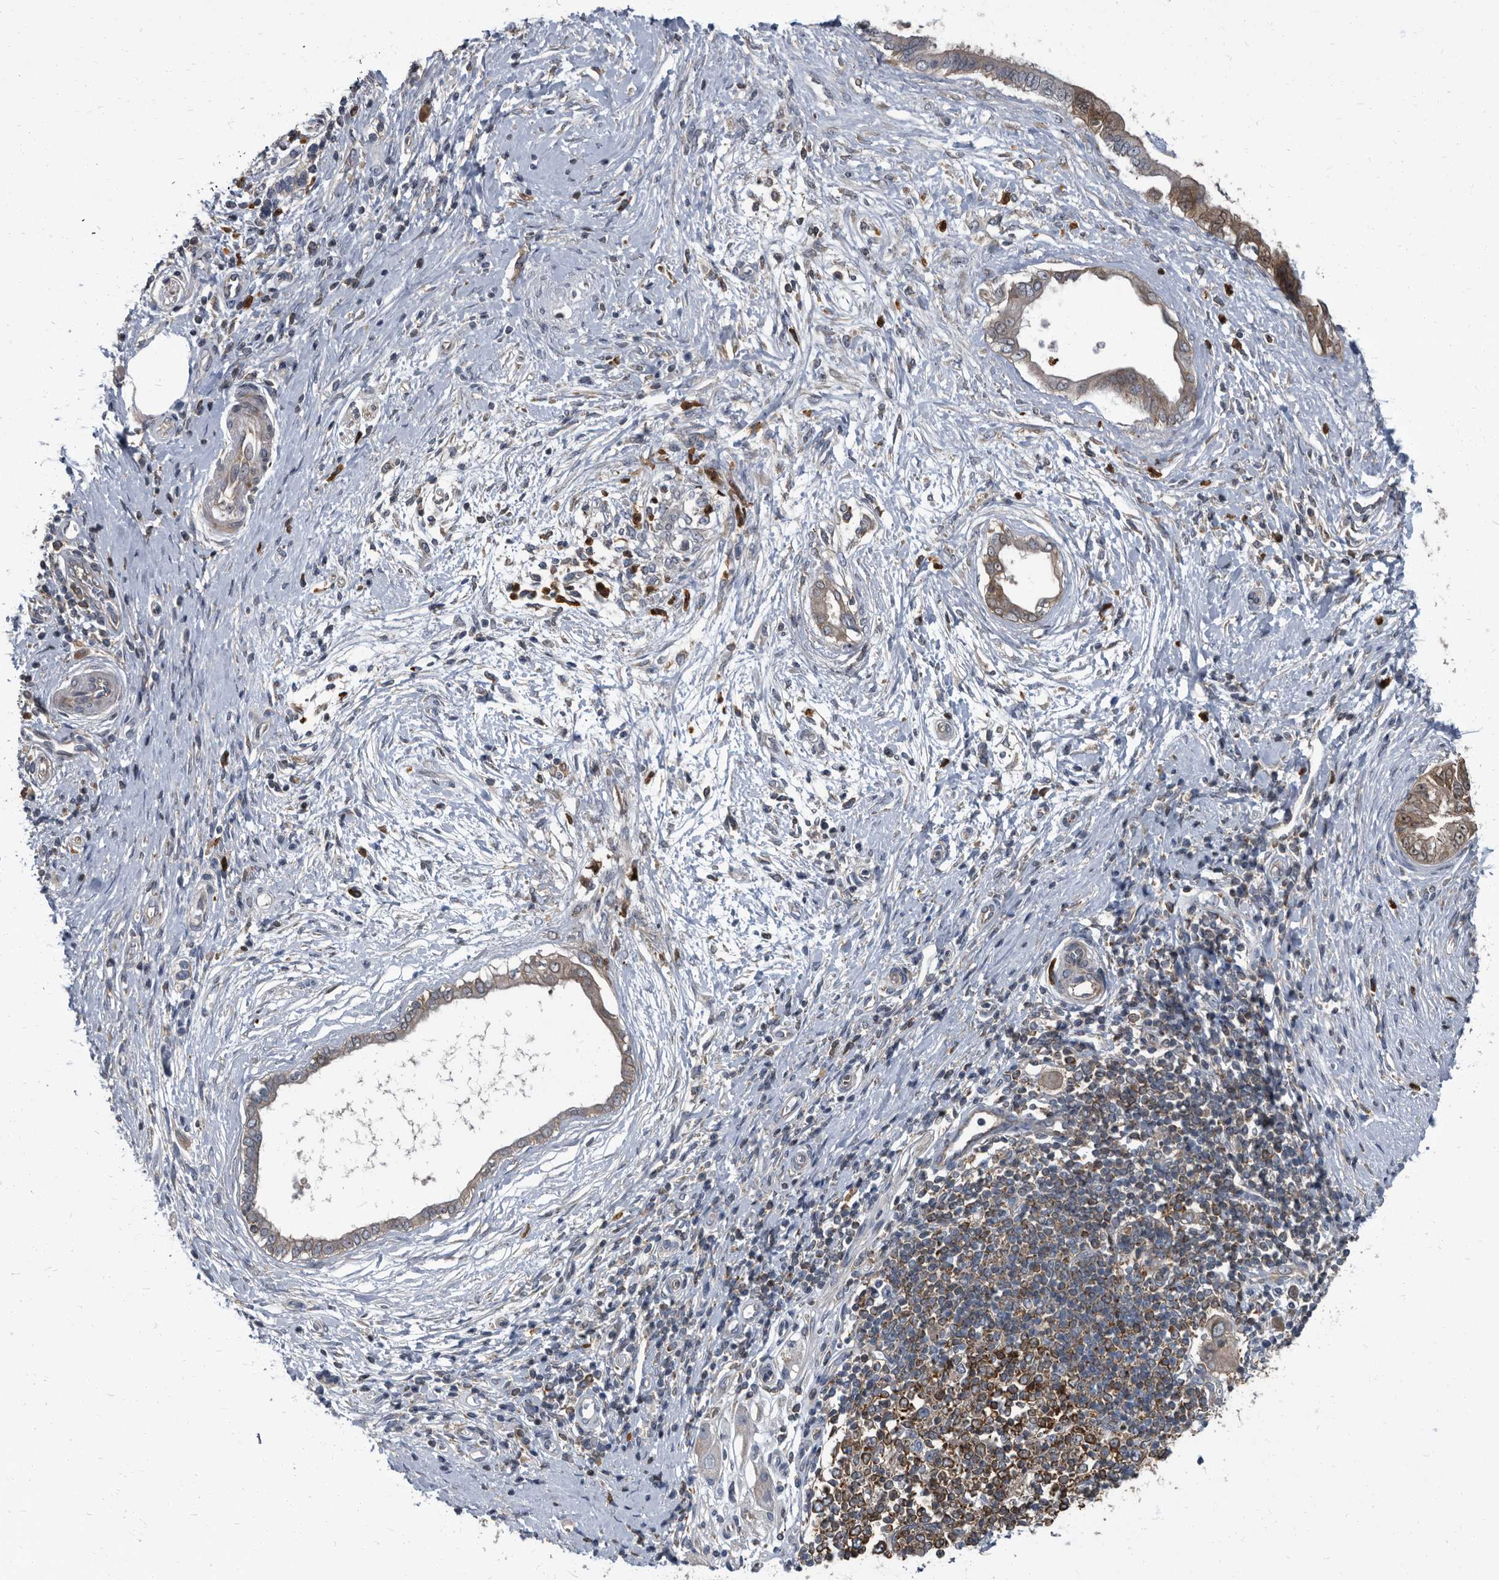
{"staining": {"intensity": "moderate", "quantity": "25%-75%", "location": "cytoplasmic/membranous"}, "tissue": "pancreatic cancer", "cell_type": "Tumor cells", "image_type": "cancer", "snomed": [{"axis": "morphology", "description": "Adenocarcinoma, NOS"}, {"axis": "topography", "description": "Pancreas"}], "caption": "The photomicrograph shows immunohistochemical staining of adenocarcinoma (pancreatic). There is moderate cytoplasmic/membranous staining is seen in approximately 25%-75% of tumor cells.", "gene": "CDV3", "patient": {"sex": "female", "age": 72}}